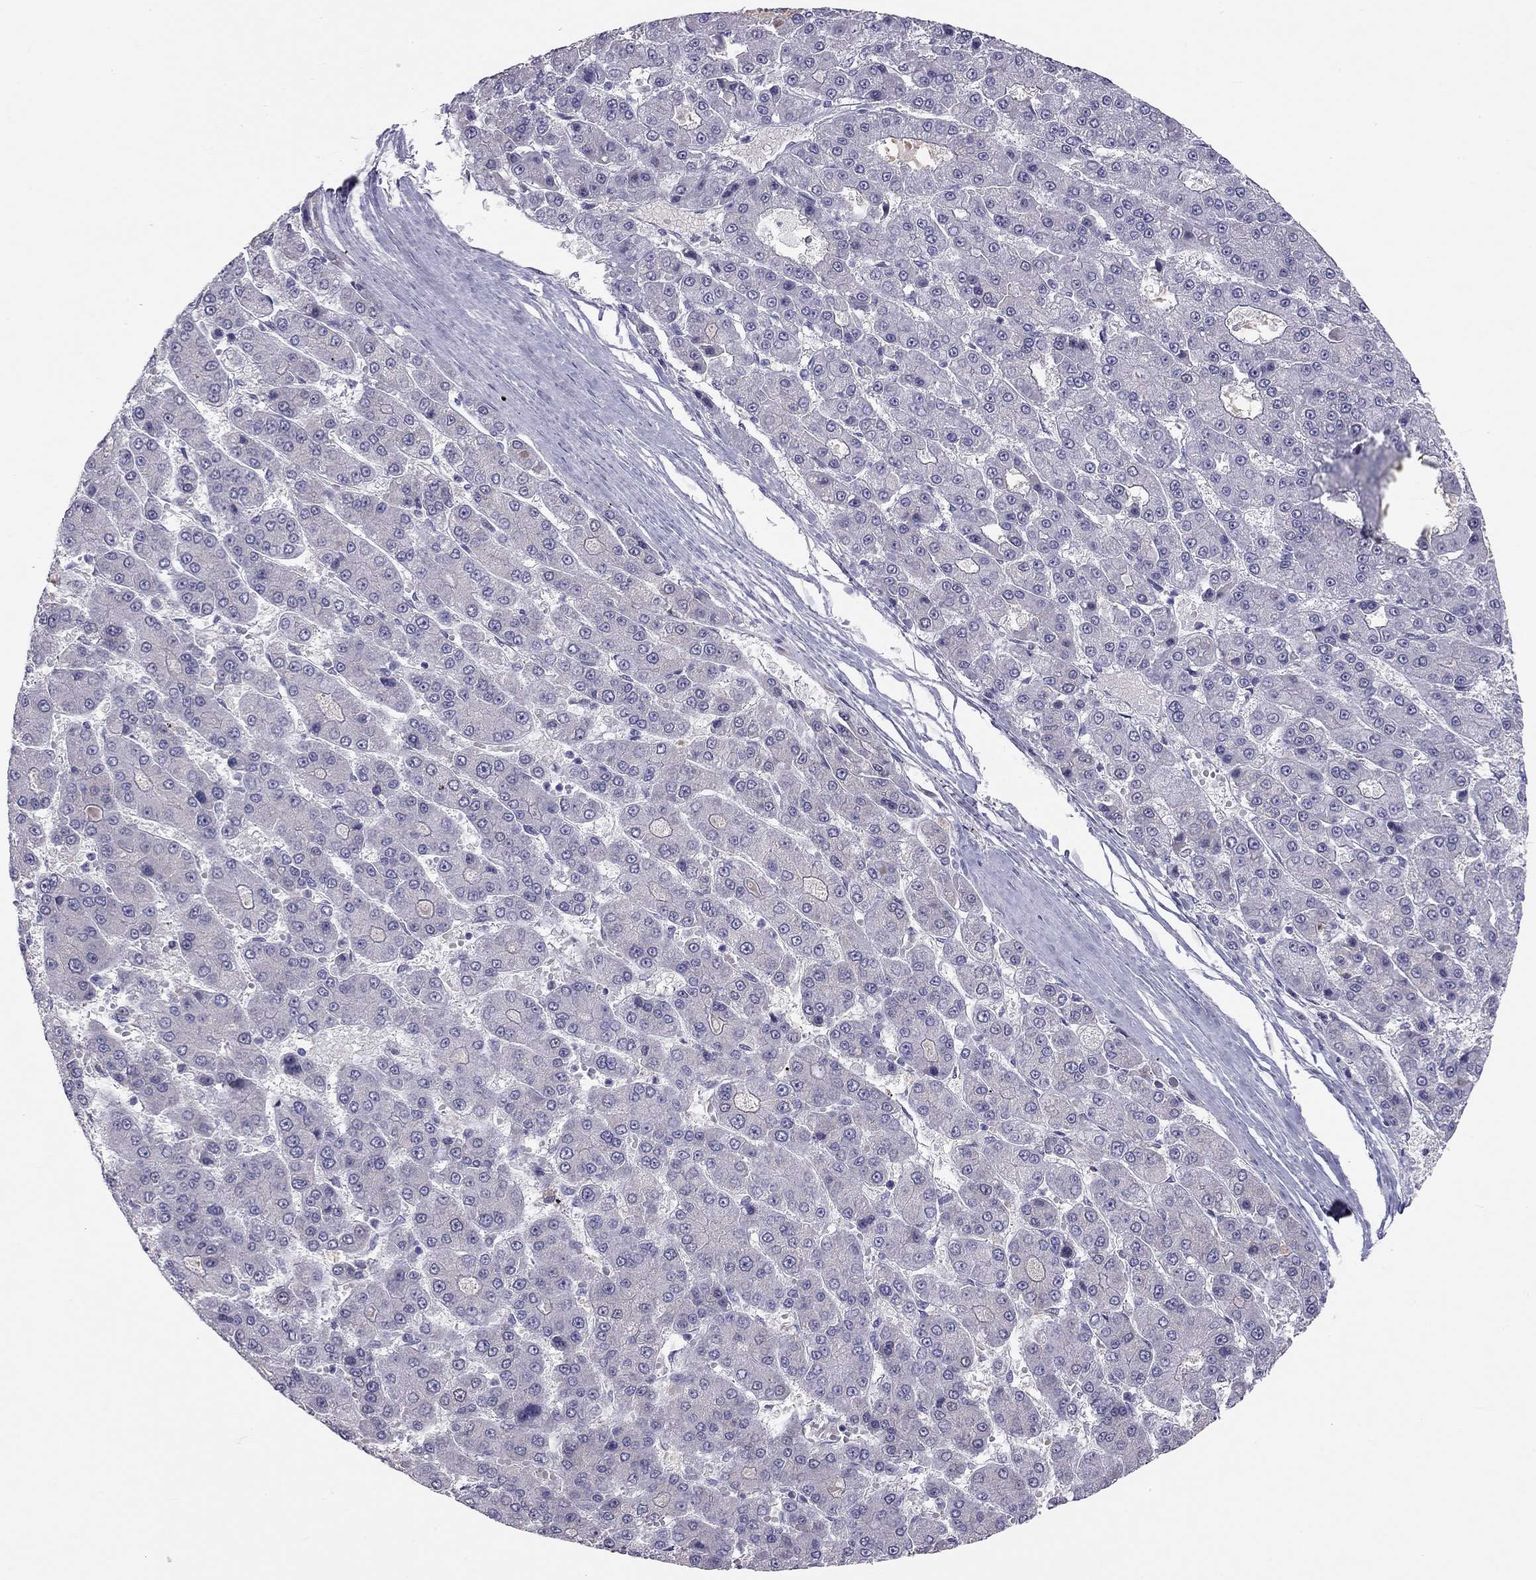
{"staining": {"intensity": "negative", "quantity": "none", "location": "none"}, "tissue": "liver cancer", "cell_type": "Tumor cells", "image_type": "cancer", "snomed": [{"axis": "morphology", "description": "Carcinoma, Hepatocellular, NOS"}, {"axis": "topography", "description": "Liver"}], "caption": "Immunohistochemistry (IHC) micrograph of human liver cancer (hepatocellular carcinoma) stained for a protein (brown), which demonstrates no expression in tumor cells.", "gene": "KLRG1", "patient": {"sex": "male", "age": 70}}